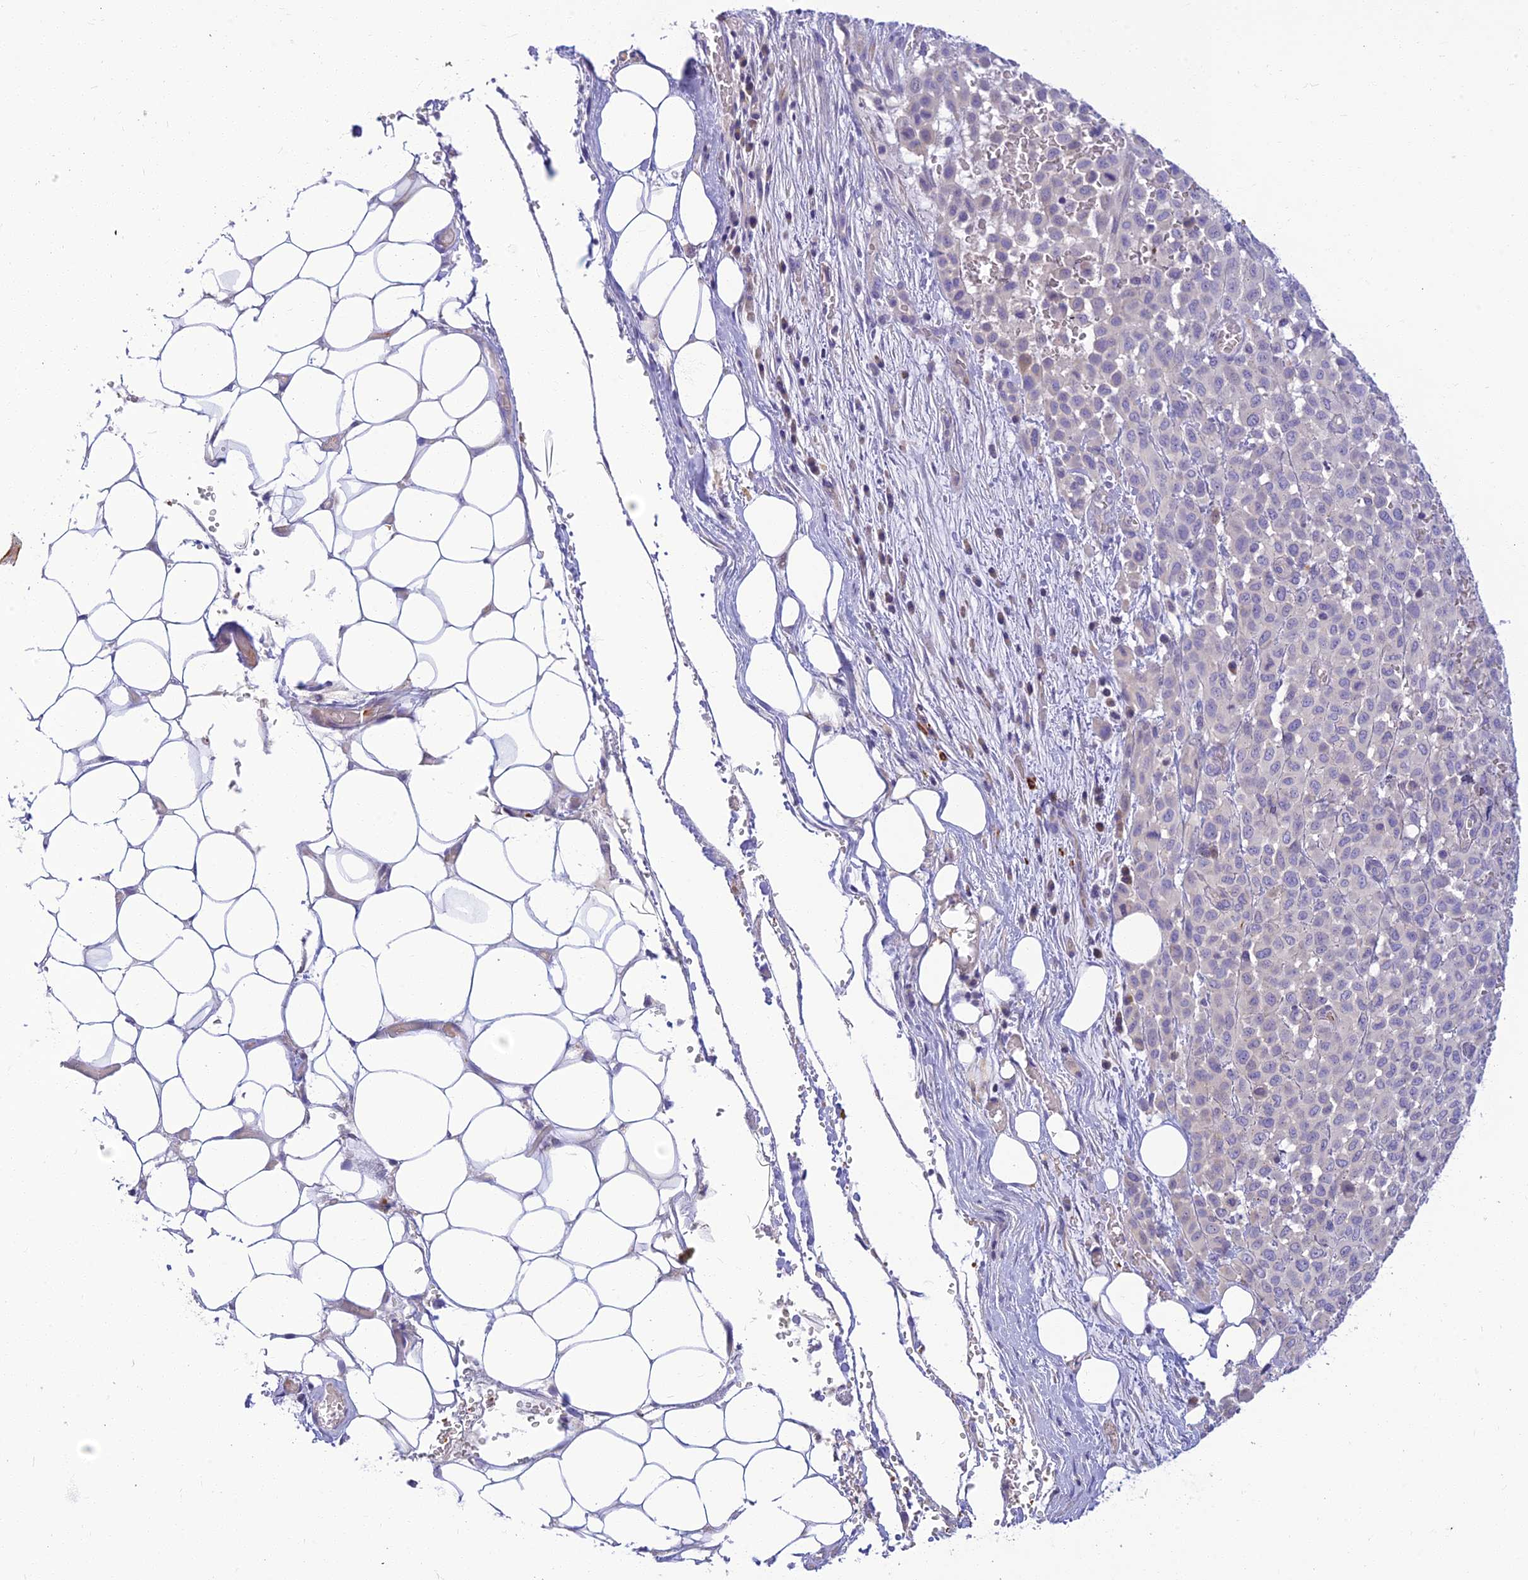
{"staining": {"intensity": "negative", "quantity": "none", "location": "none"}, "tissue": "melanoma", "cell_type": "Tumor cells", "image_type": "cancer", "snomed": [{"axis": "morphology", "description": "Malignant melanoma, Metastatic site"}, {"axis": "topography", "description": "Skin"}], "caption": "This is an IHC micrograph of human malignant melanoma (metastatic site). There is no expression in tumor cells.", "gene": "CLIP4", "patient": {"sex": "female", "age": 81}}